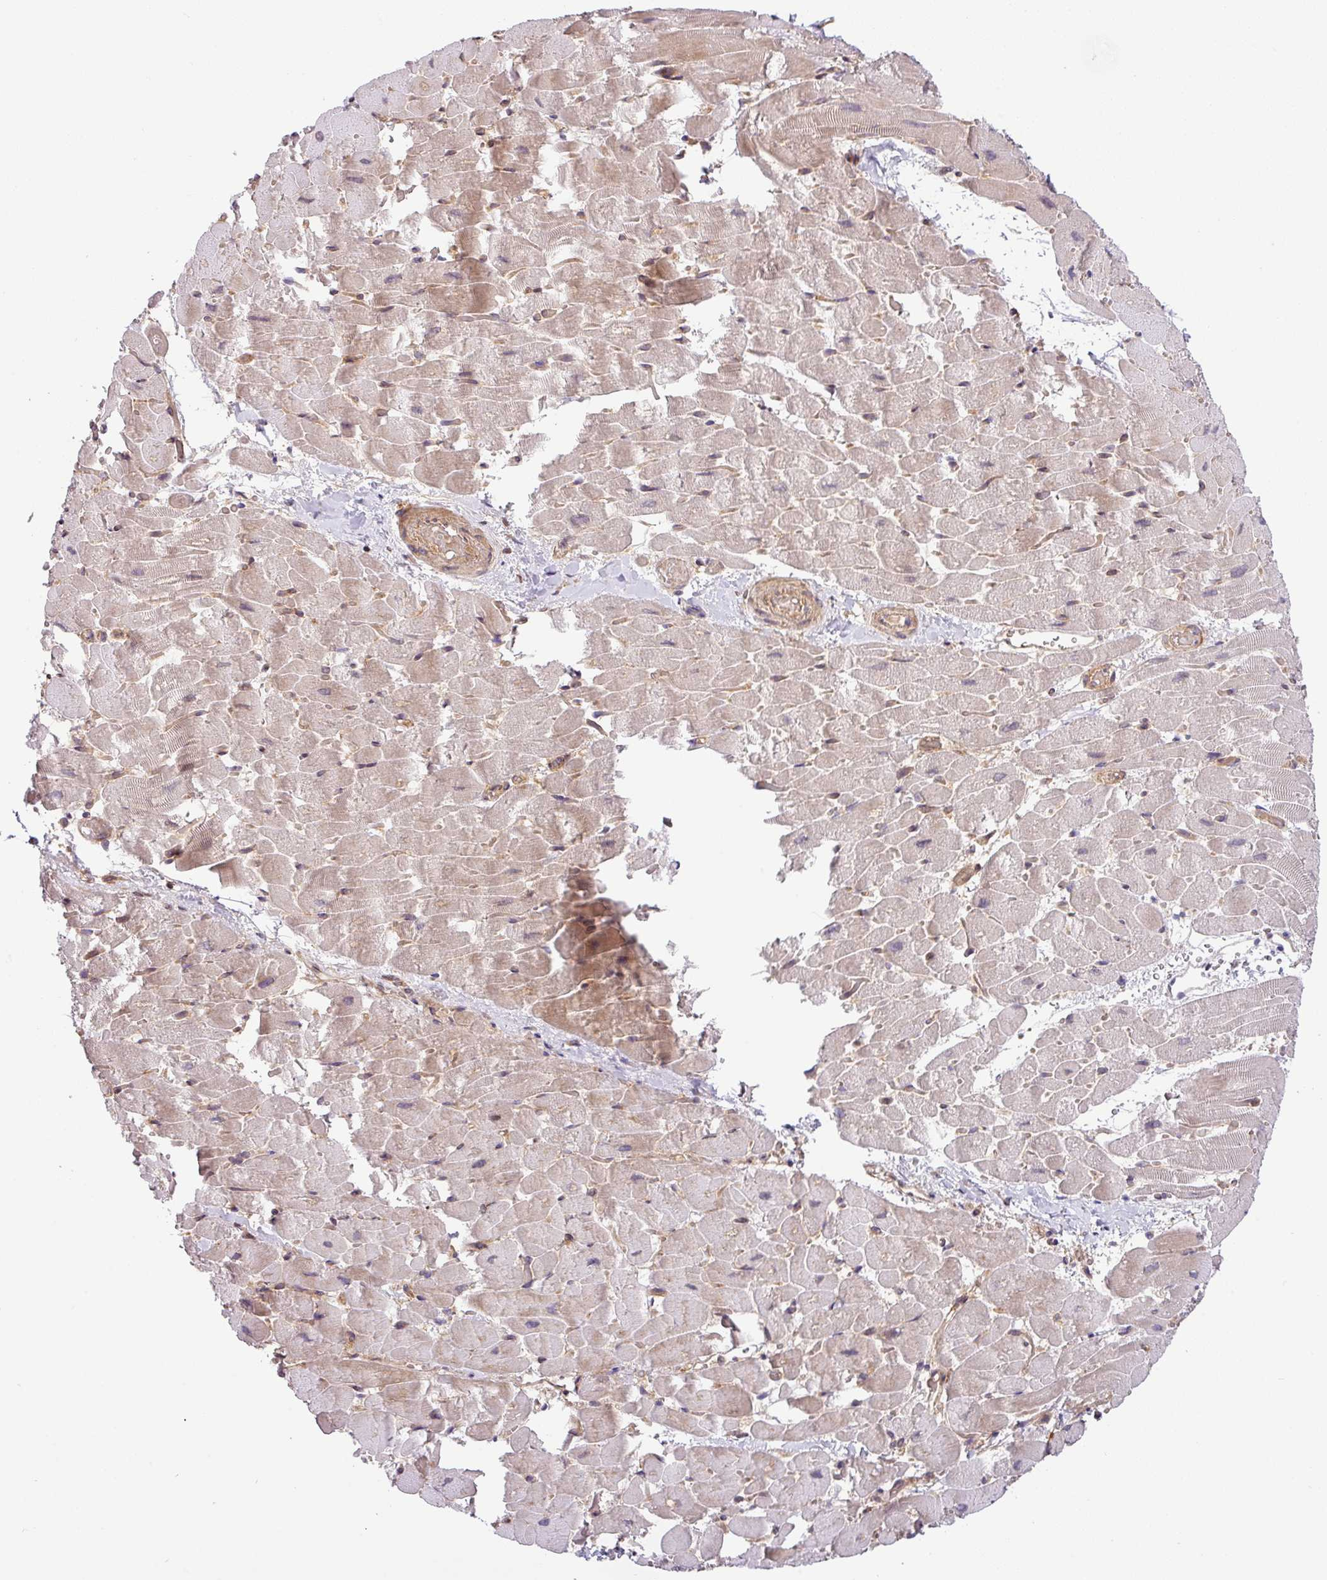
{"staining": {"intensity": "weak", "quantity": "25%-75%", "location": "cytoplasmic/membranous"}, "tissue": "heart muscle", "cell_type": "Cardiomyocytes", "image_type": "normal", "snomed": [{"axis": "morphology", "description": "Normal tissue, NOS"}, {"axis": "topography", "description": "Heart"}], "caption": "Unremarkable heart muscle reveals weak cytoplasmic/membranous positivity in approximately 25%-75% of cardiomyocytes (Brightfield microscopy of DAB IHC at high magnification)..", "gene": "SHB", "patient": {"sex": "male", "age": 37}}